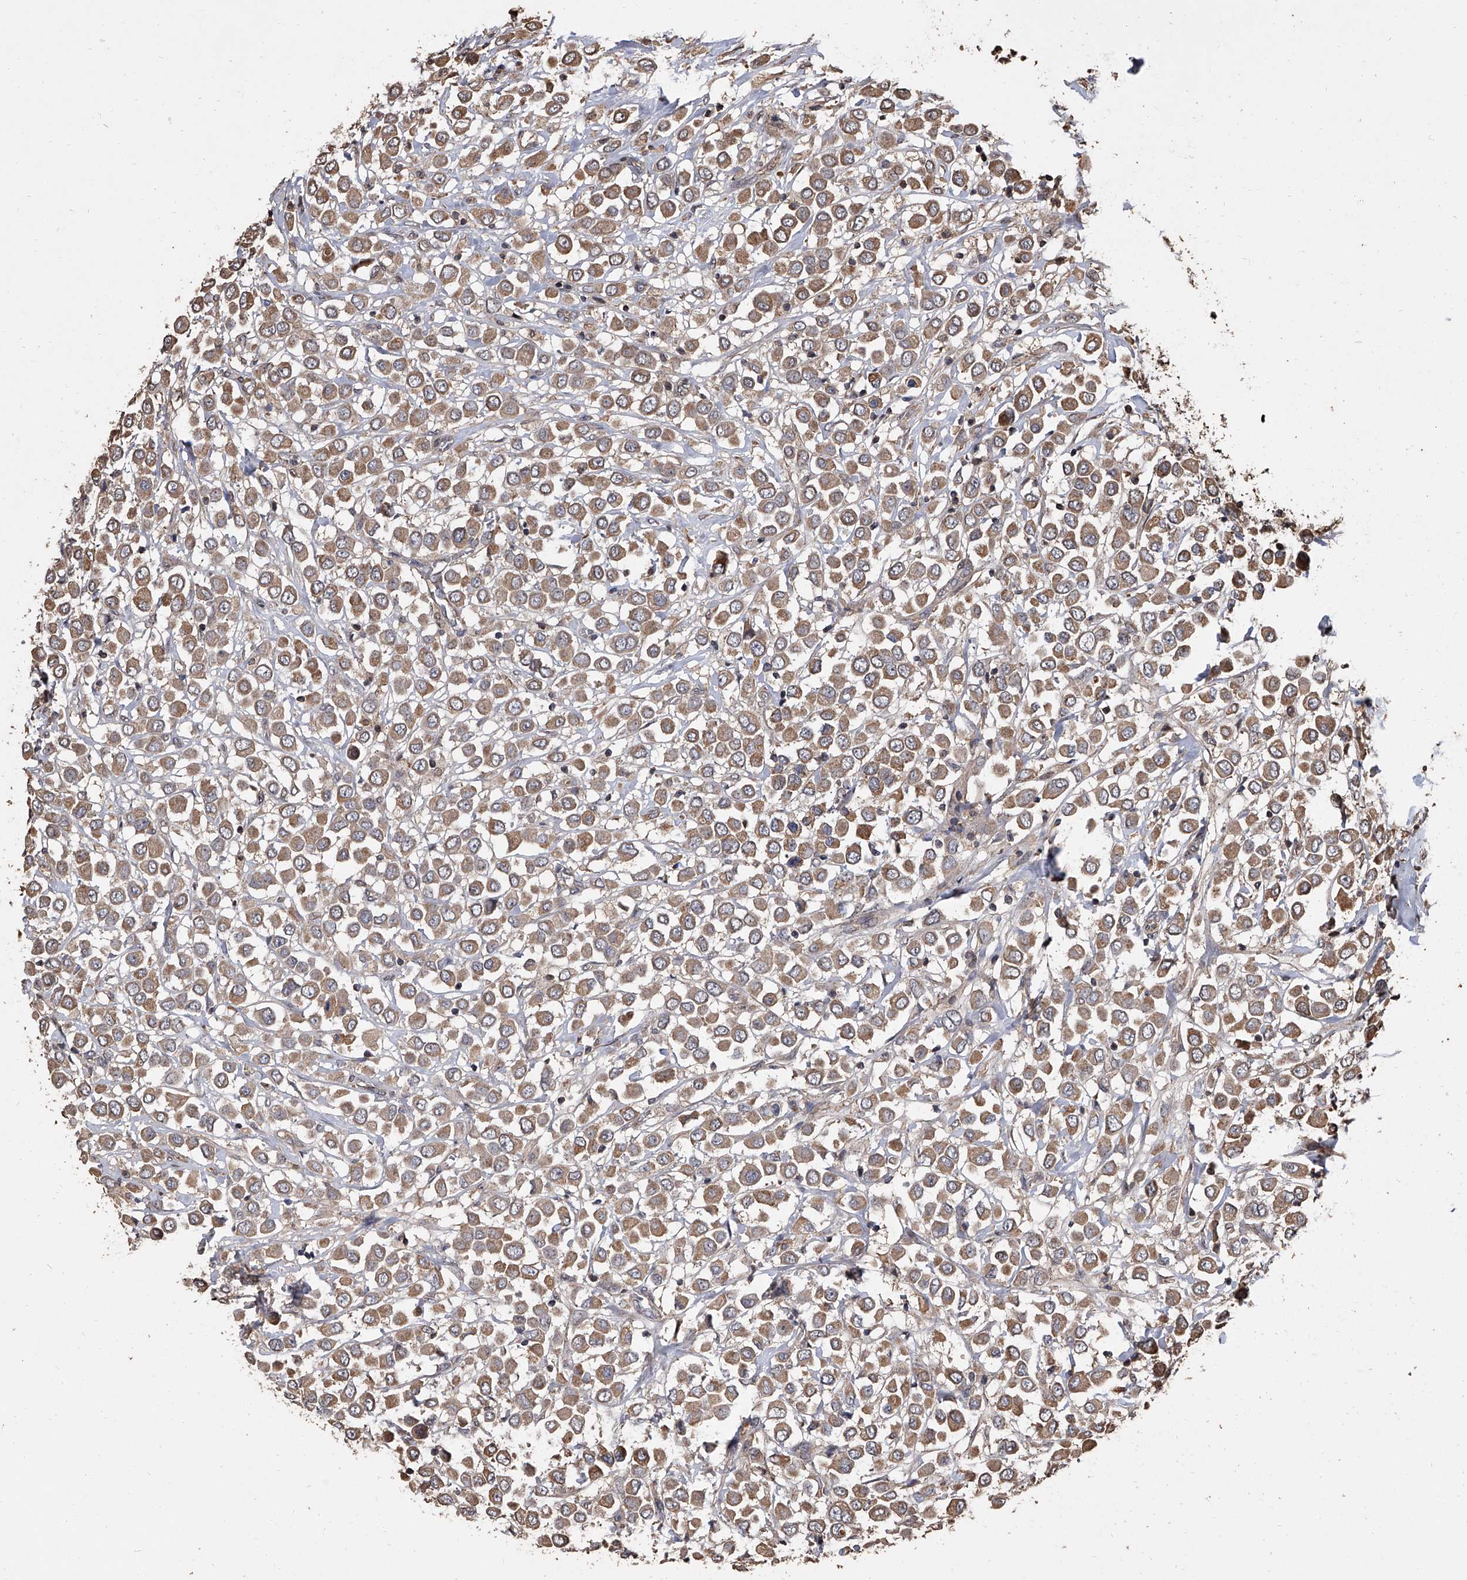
{"staining": {"intensity": "moderate", "quantity": ">75%", "location": "cytoplasmic/membranous"}, "tissue": "breast cancer", "cell_type": "Tumor cells", "image_type": "cancer", "snomed": [{"axis": "morphology", "description": "Duct carcinoma"}, {"axis": "topography", "description": "Breast"}], "caption": "Breast cancer was stained to show a protein in brown. There is medium levels of moderate cytoplasmic/membranous staining in approximately >75% of tumor cells.", "gene": "LTV1", "patient": {"sex": "female", "age": 61}}